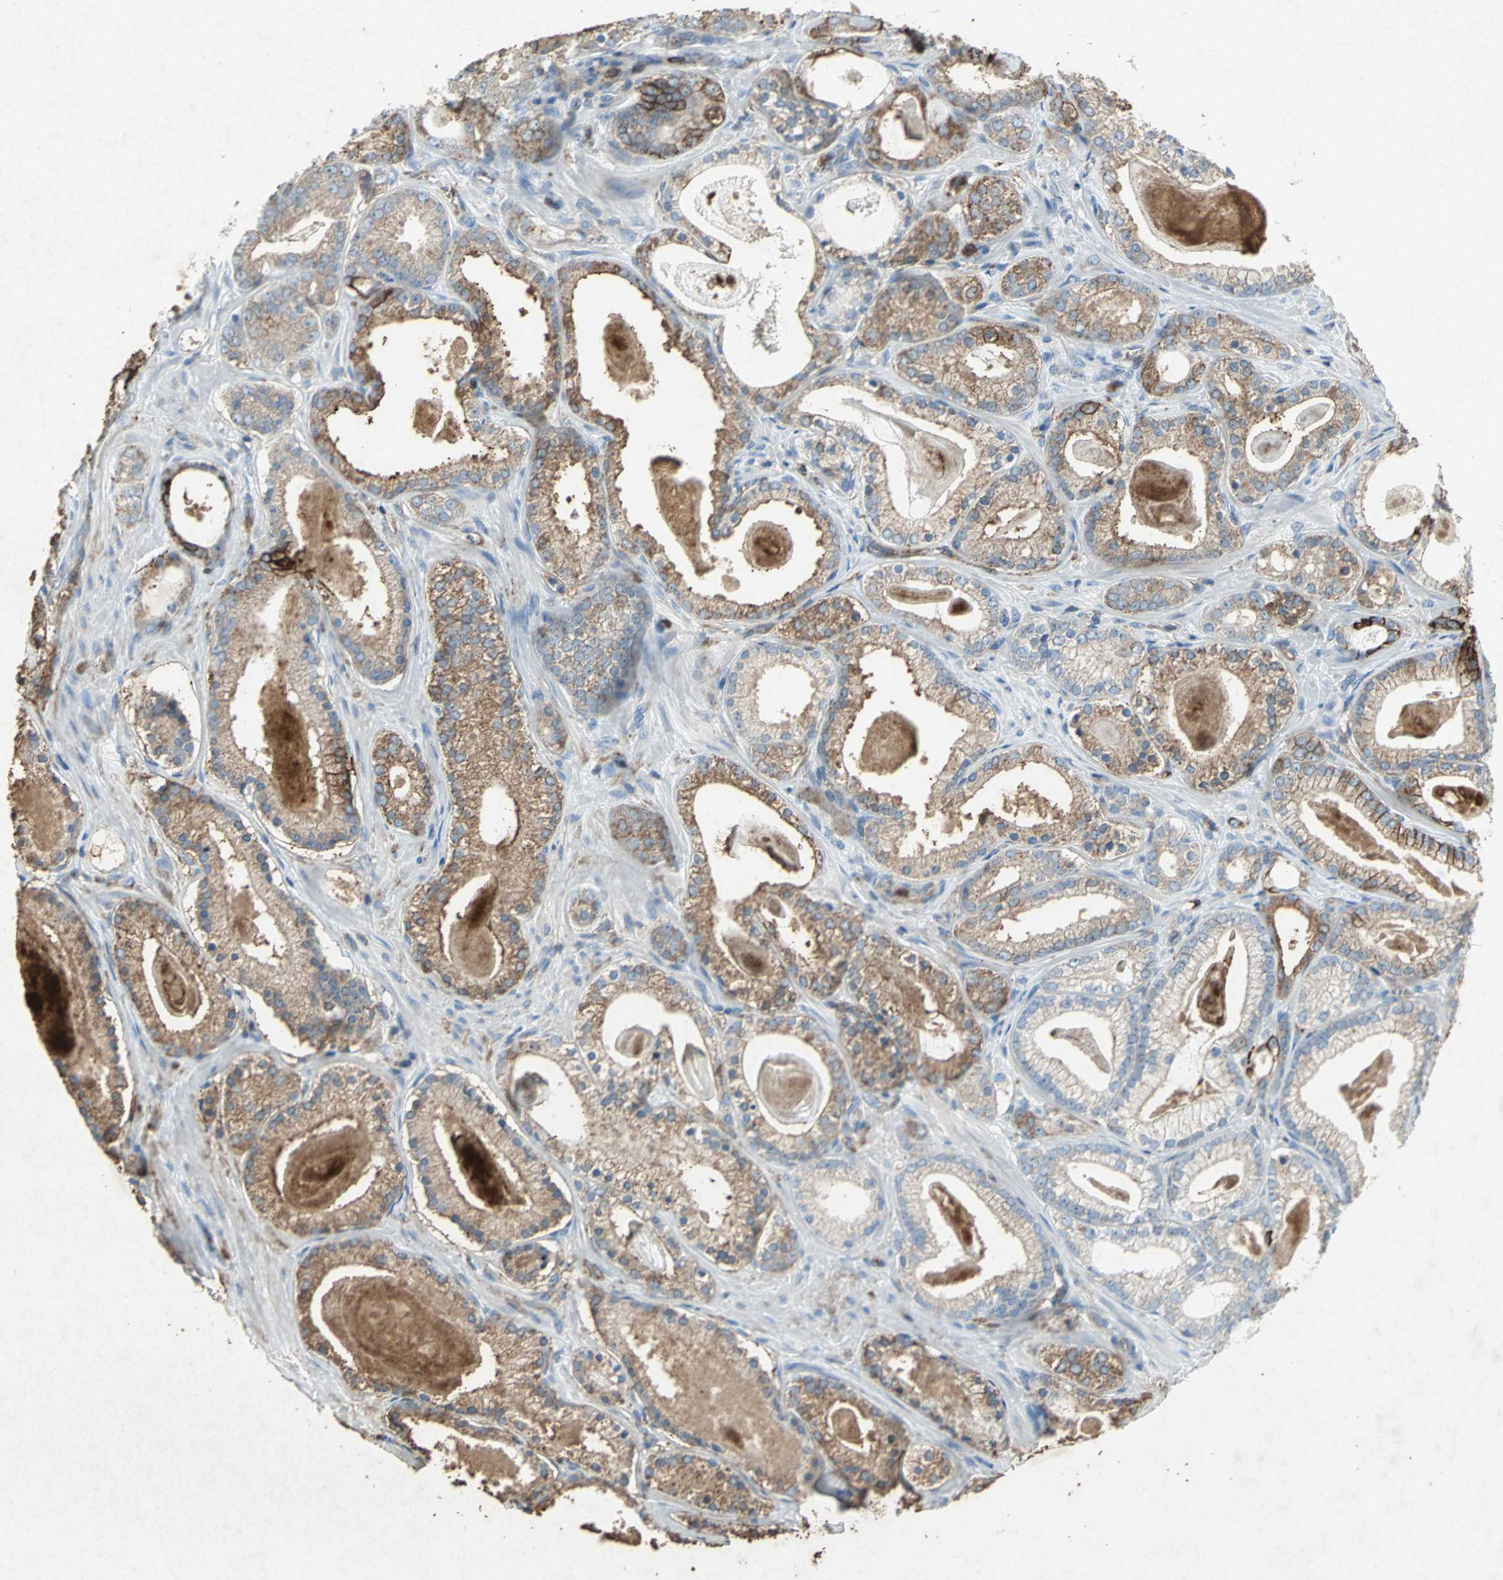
{"staining": {"intensity": "strong", "quantity": ">75%", "location": "cytoplasmic/membranous"}, "tissue": "prostate cancer", "cell_type": "Tumor cells", "image_type": "cancer", "snomed": [{"axis": "morphology", "description": "Adenocarcinoma, Low grade"}, {"axis": "topography", "description": "Prostate"}], "caption": "Prostate cancer stained for a protein (brown) reveals strong cytoplasmic/membranous positive positivity in approximately >75% of tumor cells.", "gene": "CCR6", "patient": {"sex": "male", "age": 59}}